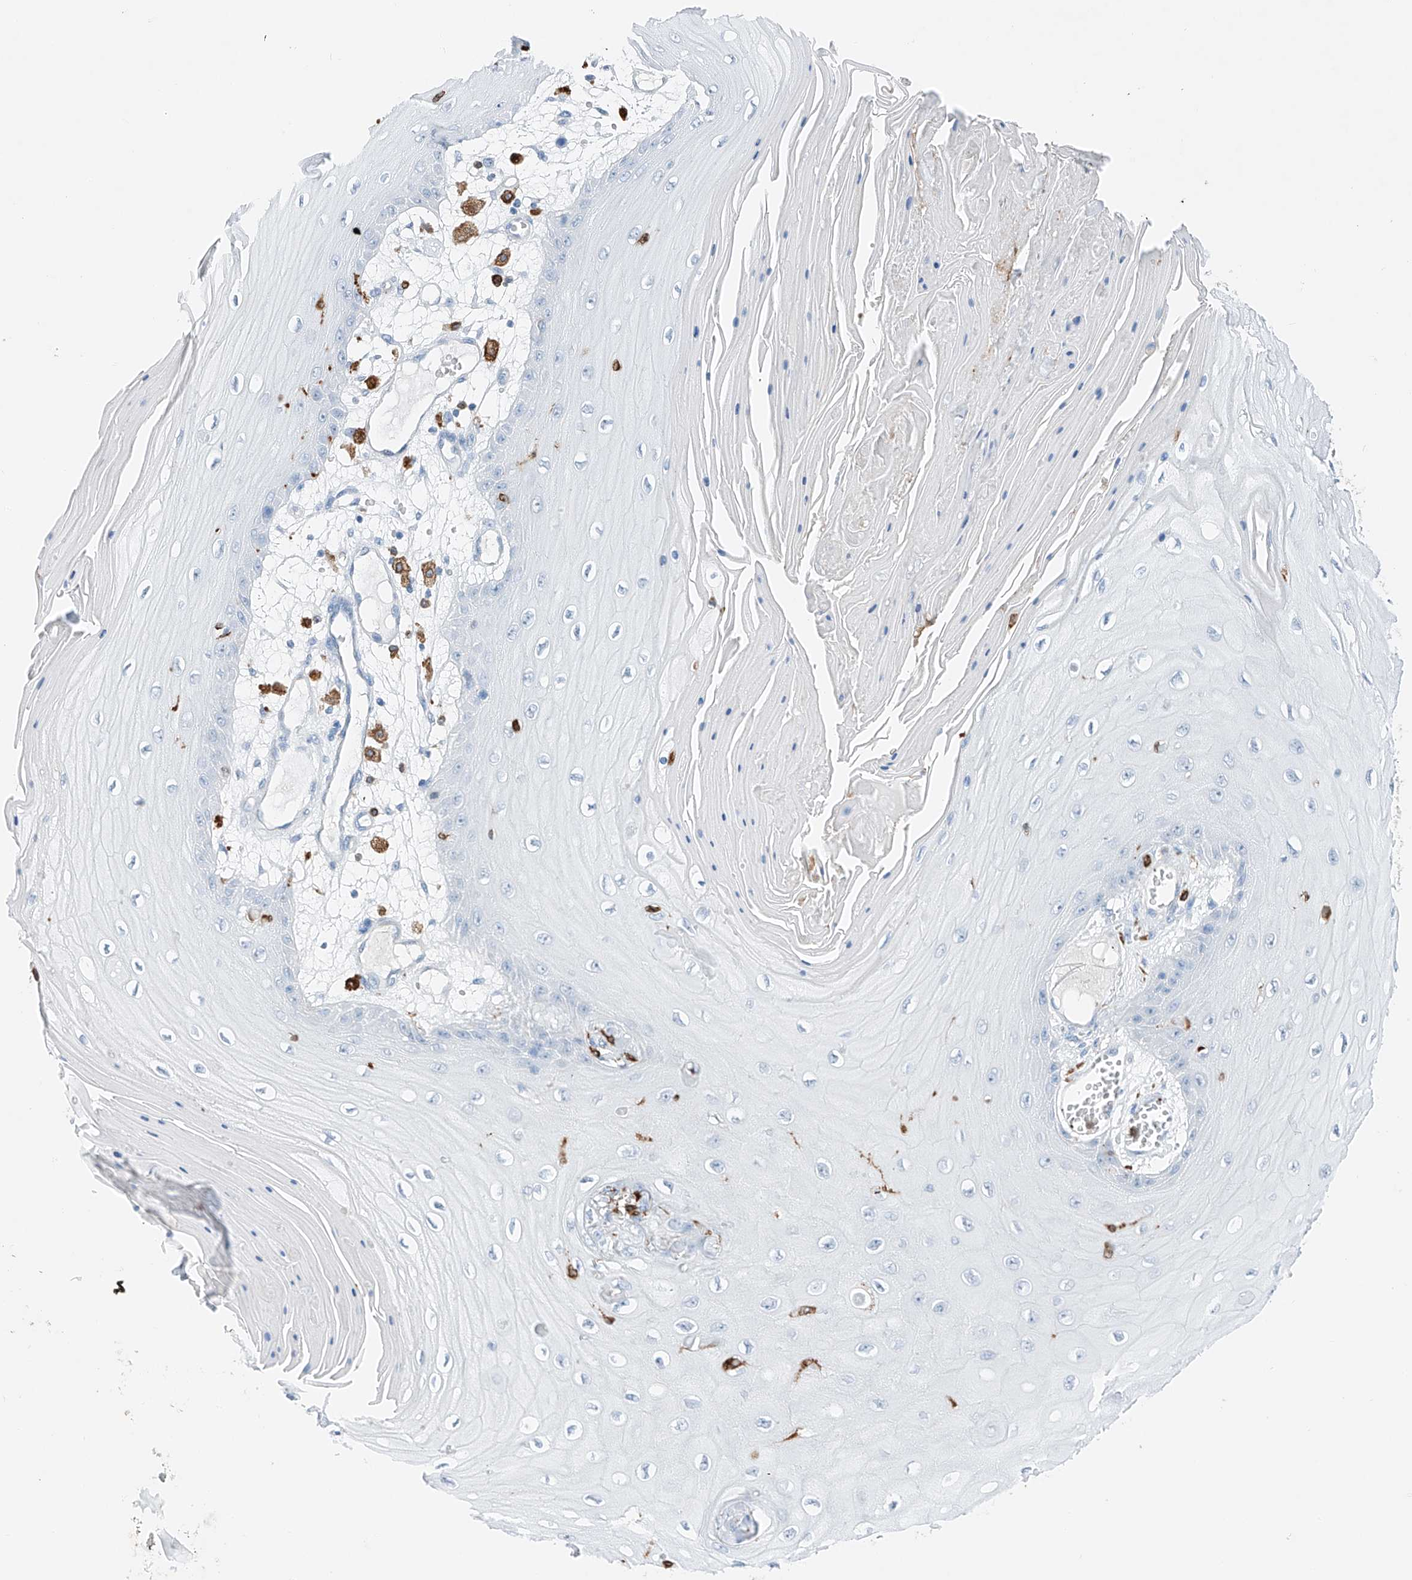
{"staining": {"intensity": "negative", "quantity": "none", "location": "none"}, "tissue": "skin cancer", "cell_type": "Tumor cells", "image_type": "cancer", "snomed": [{"axis": "morphology", "description": "Squamous cell carcinoma, NOS"}, {"axis": "topography", "description": "Skin"}], "caption": "Immunohistochemical staining of human squamous cell carcinoma (skin) reveals no significant staining in tumor cells.", "gene": "TBXAS1", "patient": {"sex": "male", "age": 74}}